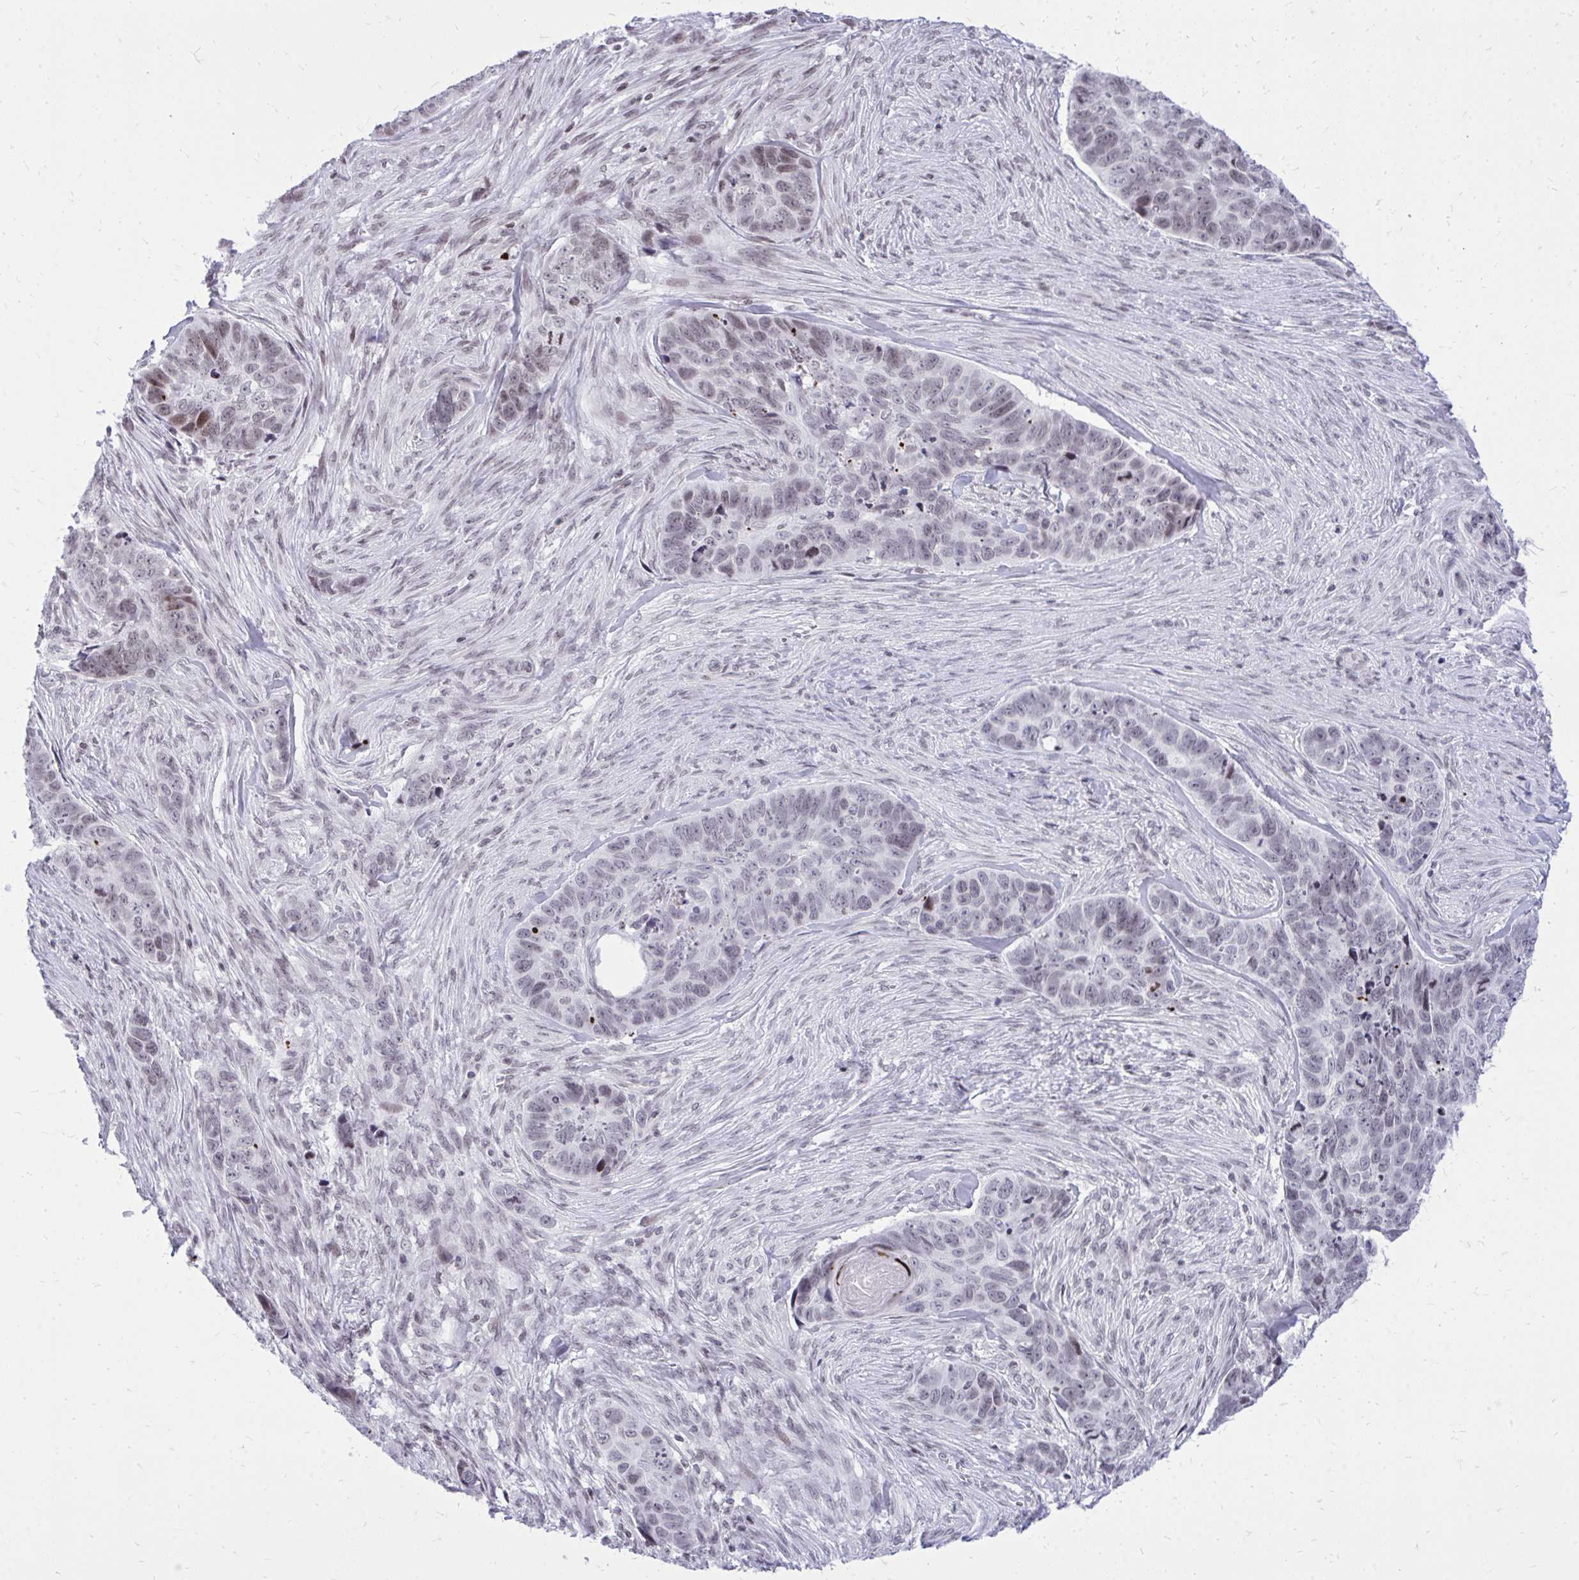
{"staining": {"intensity": "weak", "quantity": "25%-75%", "location": "nuclear"}, "tissue": "skin cancer", "cell_type": "Tumor cells", "image_type": "cancer", "snomed": [{"axis": "morphology", "description": "Basal cell carcinoma"}, {"axis": "topography", "description": "Skin"}], "caption": "Basal cell carcinoma (skin) tissue demonstrates weak nuclear expression in approximately 25%-75% of tumor cells, visualized by immunohistochemistry. (DAB (3,3'-diaminobenzidine) IHC, brown staining for protein, blue staining for nuclei).", "gene": "GABRA1", "patient": {"sex": "female", "age": 82}}